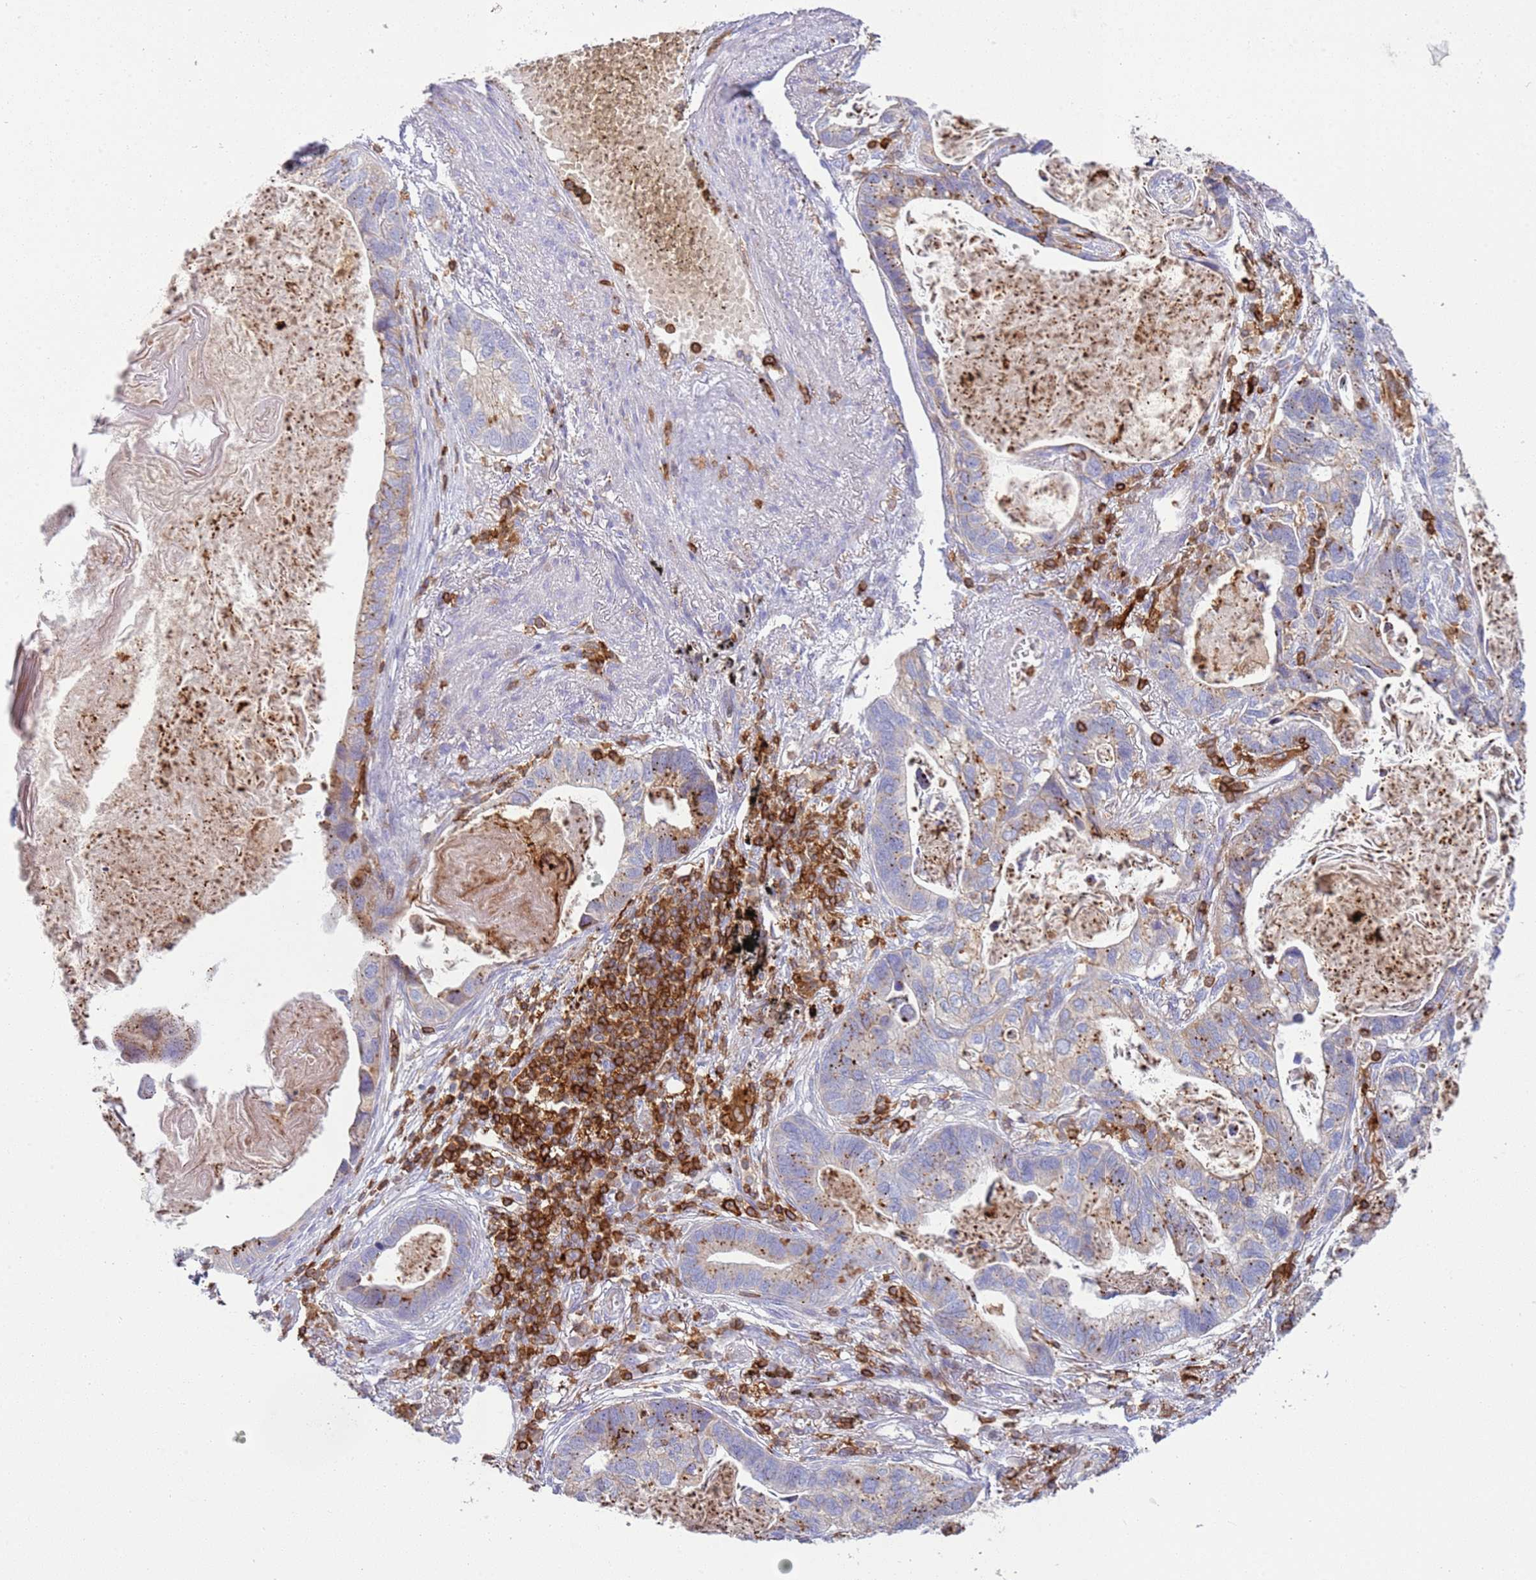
{"staining": {"intensity": "moderate", "quantity": "25%-75%", "location": "cytoplasmic/membranous"}, "tissue": "lung cancer", "cell_type": "Tumor cells", "image_type": "cancer", "snomed": [{"axis": "morphology", "description": "Adenocarcinoma, NOS"}, {"axis": "topography", "description": "Lung"}], "caption": "IHC photomicrograph of neoplastic tissue: human lung adenocarcinoma stained using immunohistochemistry shows medium levels of moderate protein expression localized specifically in the cytoplasmic/membranous of tumor cells, appearing as a cytoplasmic/membranous brown color.", "gene": "TTPAL", "patient": {"sex": "male", "age": 67}}